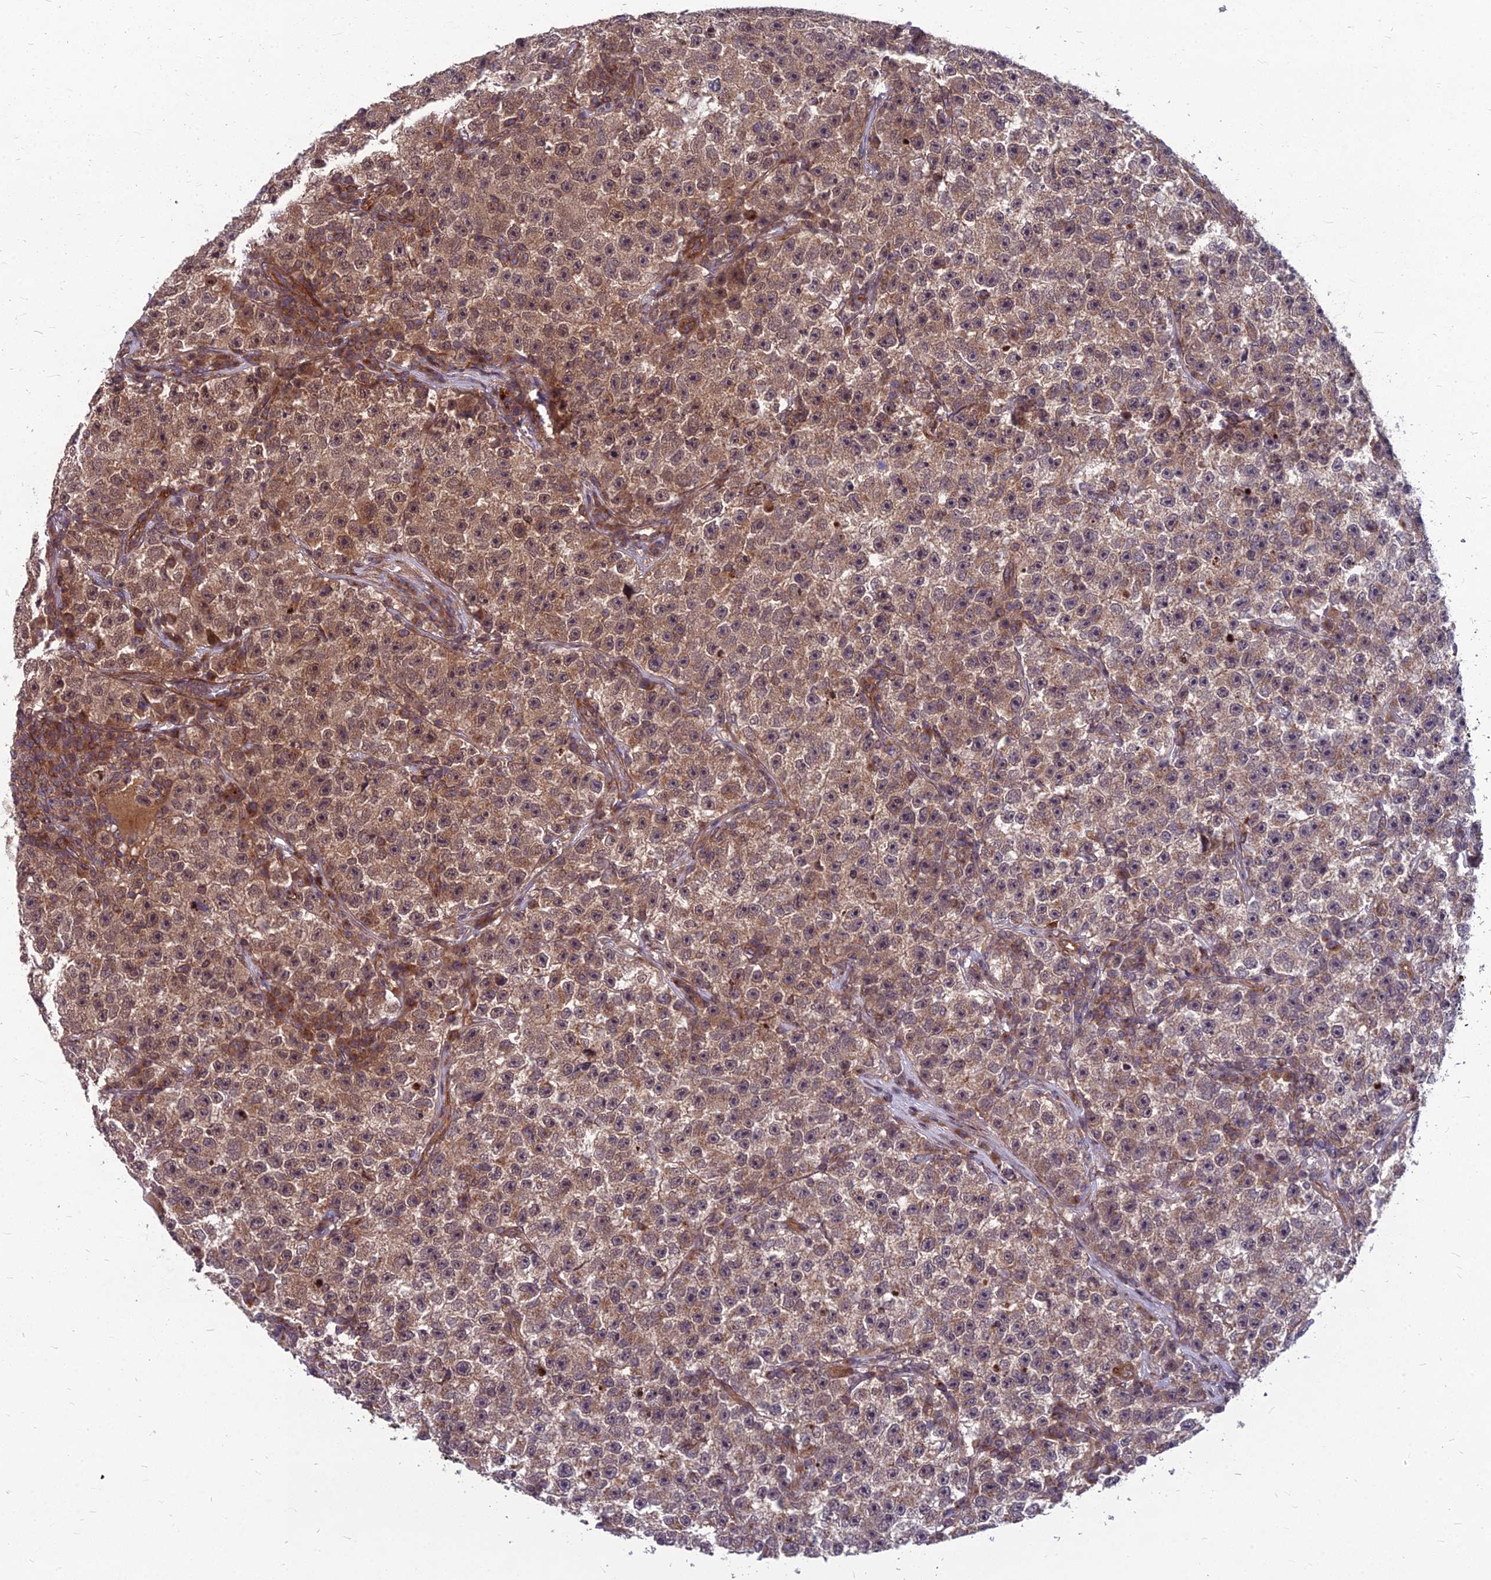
{"staining": {"intensity": "moderate", "quantity": "25%-75%", "location": "cytoplasmic/membranous"}, "tissue": "testis cancer", "cell_type": "Tumor cells", "image_type": "cancer", "snomed": [{"axis": "morphology", "description": "Seminoma, NOS"}, {"axis": "topography", "description": "Testis"}], "caption": "Approximately 25%-75% of tumor cells in testis cancer (seminoma) show moderate cytoplasmic/membranous protein staining as visualized by brown immunohistochemical staining.", "gene": "MFSD8", "patient": {"sex": "male", "age": 22}}